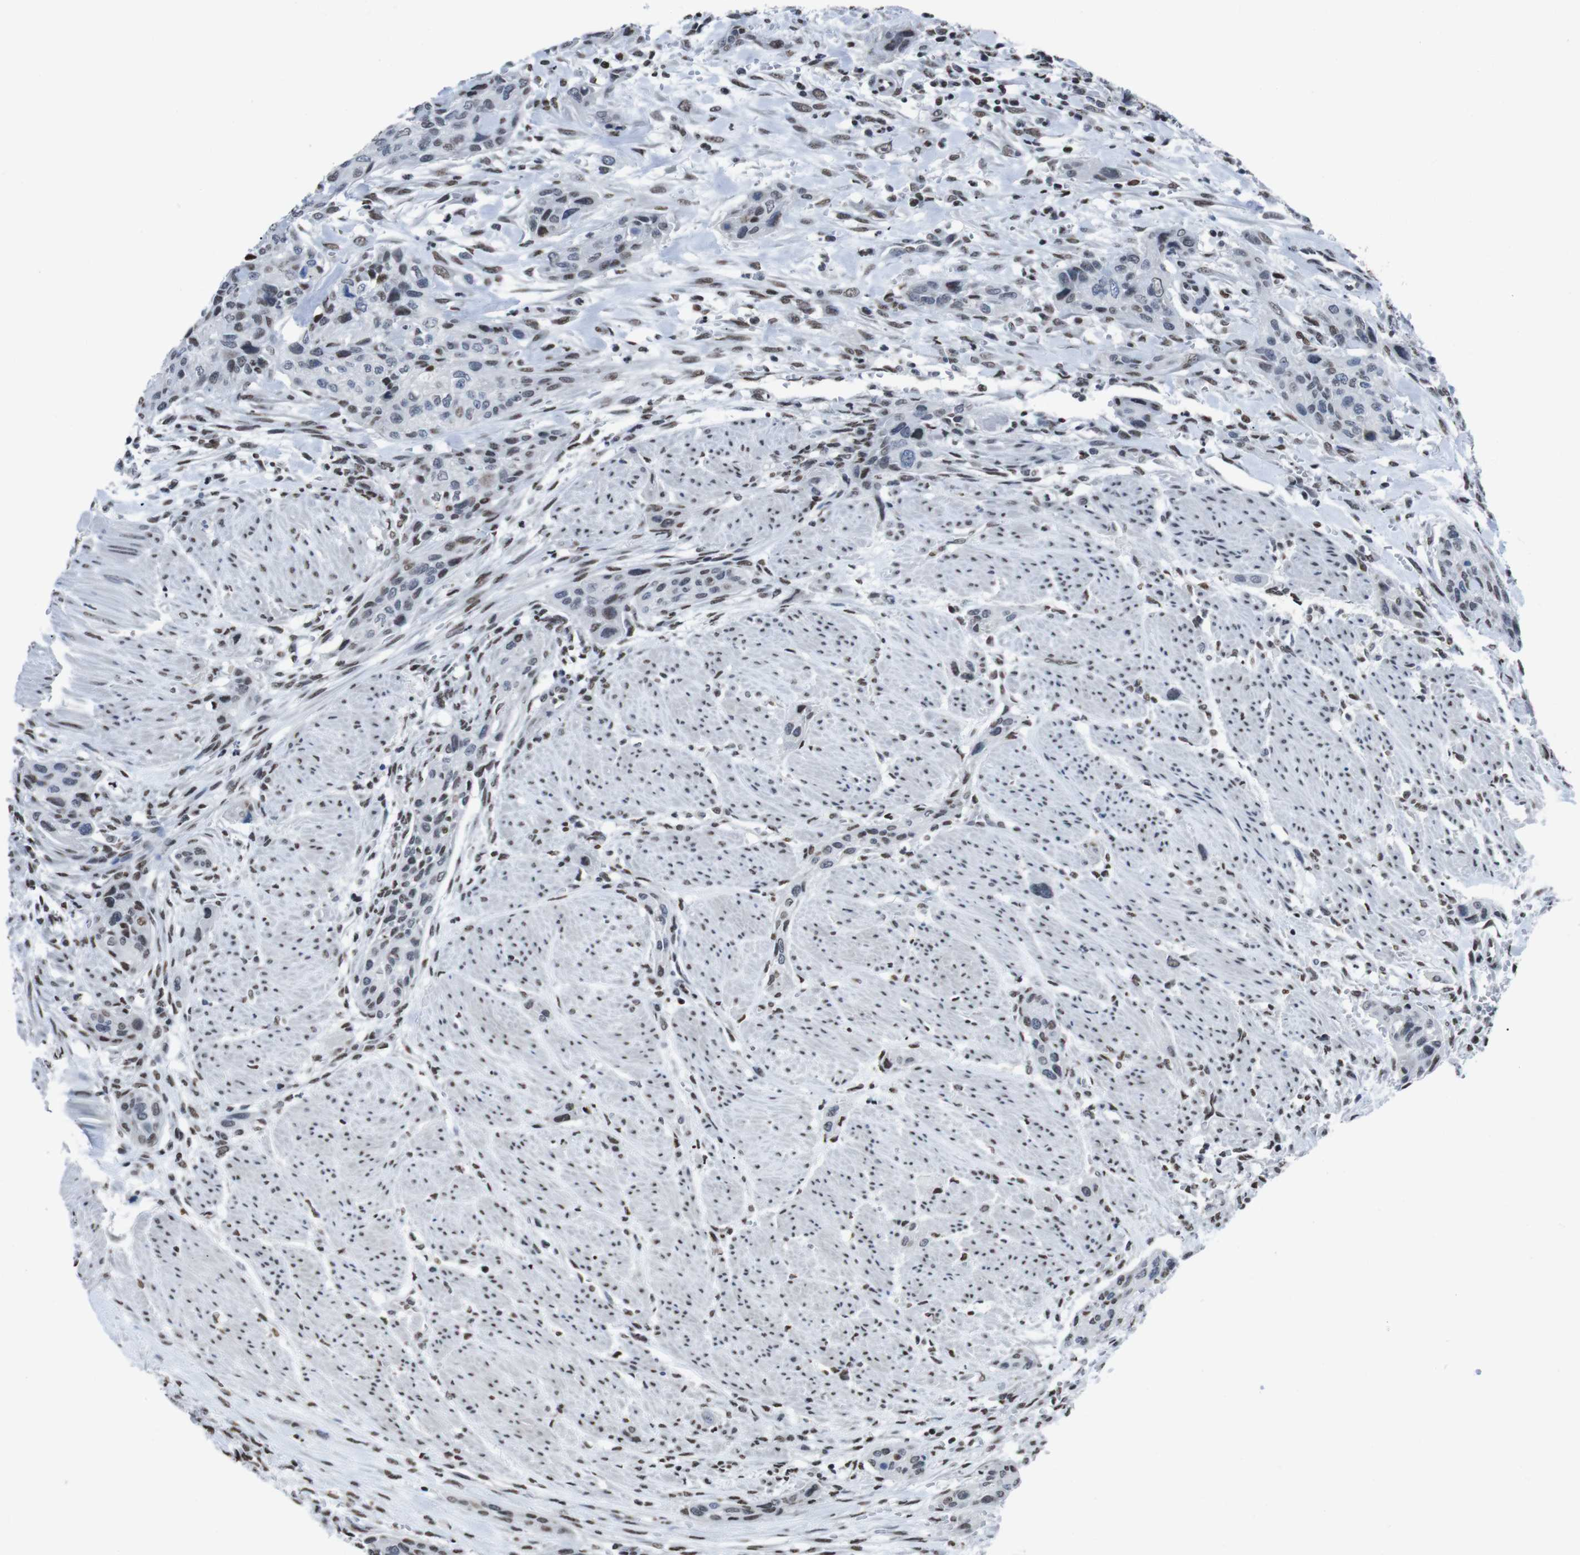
{"staining": {"intensity": "weak", "quantity": "25%-75%", "location": "nuclear"}, "tissue": "urothelial cancer", "cell_type": "Tumor cells", "image_type": "cancer", "snomed": [{"axis": "morphology", "description": "Urothelial carcinoma, High grade"}, {"axis": "topography", "description": "Urinary bladder"}], "caption": "An immunohistochemistry histopathology image of tumor tissue is shown. Protein staining in brown labels weak nuclear positivity in urothelial cancer within tumor cells.", "gene": "PIP4P2", "patient": {"sex": "male", "age": 35}}